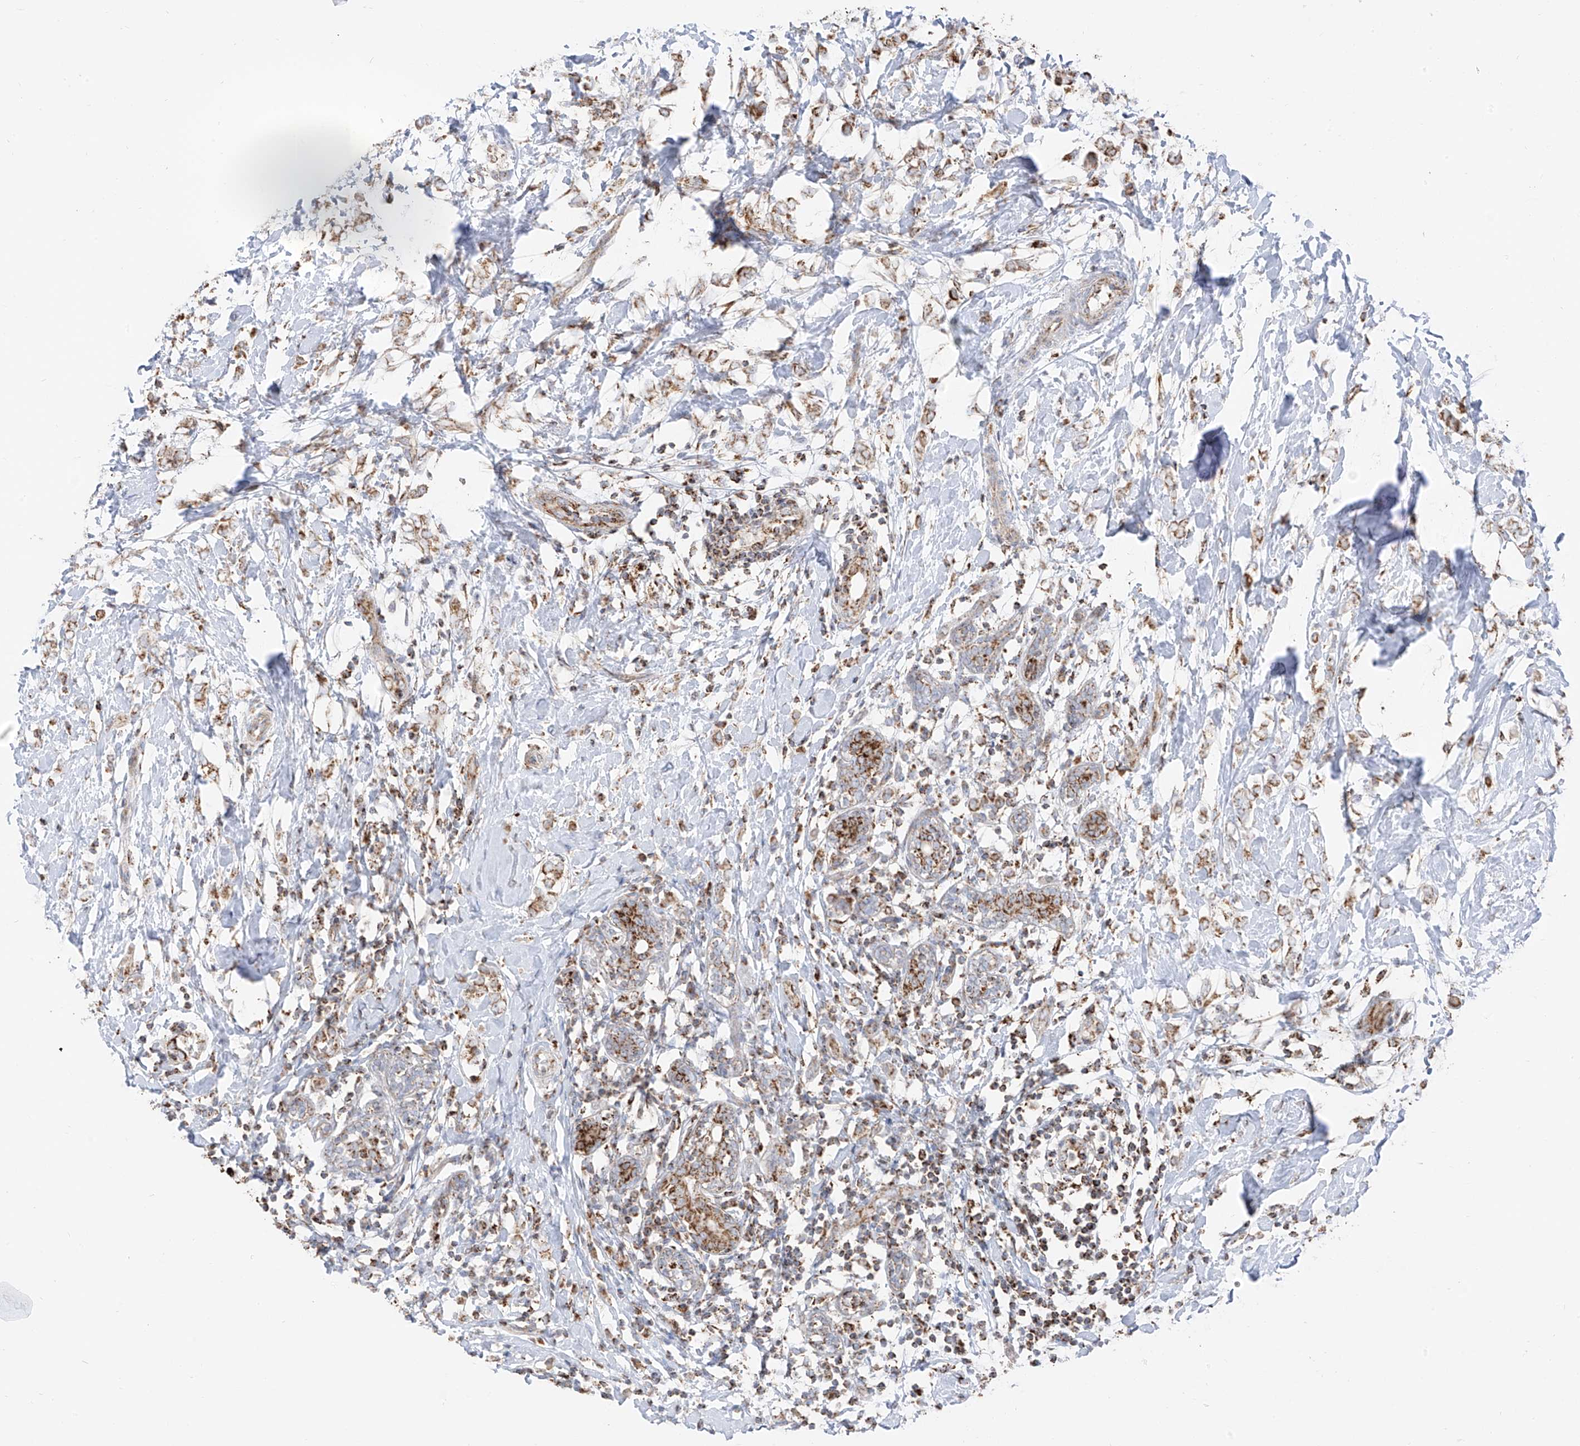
{"staining": {"intensity": "moderate", "quantity": ">75%", "location": "cytoplasmic/membranous"}, "tissue": "breast cancer", "cell_type": "Tumor cells", "image_type": "cancer", "snomed": [{"axis": "morphology", "description": "Normal tissue, NOS"}, {"axis": "morphology", "description": "Lobular carcinoma"}, {"axis": "topography", "description": "Breast"}], "caption": "This is an image of immunohistochemistry (IHC) staining of breast cancer, which shows moderate staining in the cytoplasmic/membranous of tumor cells.", "gene": "ETHE1", "patient": {"sex": "female", "age": 47}}